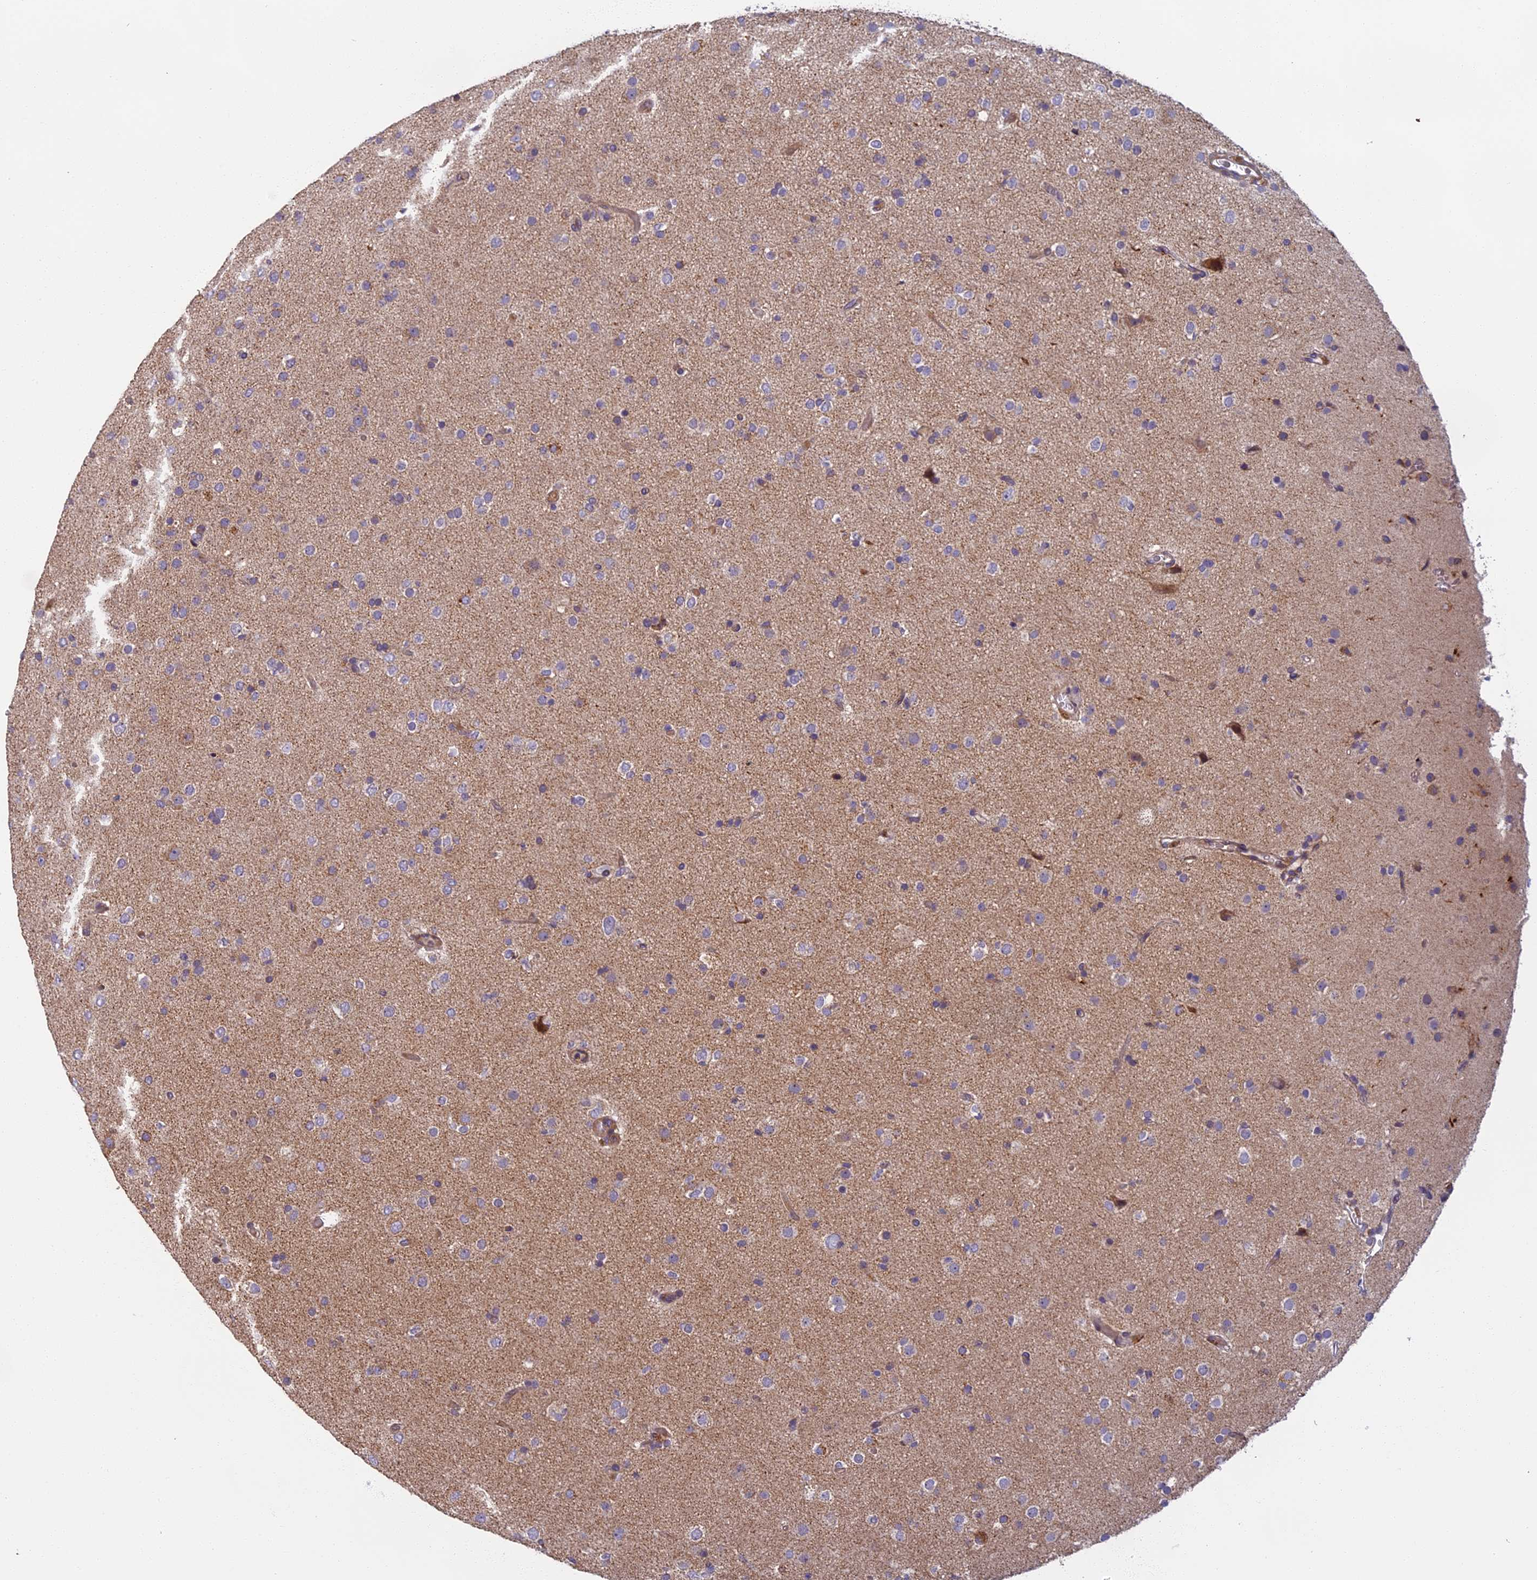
{"staining": {"intensity": "moderate", "quantity": "<25%", "location": "cytoplasmic/membranous"}, "tissue": "glioma", "cell_type": "Tumor cells", "image_type": "cancer", "snomed": [{"axis": "morphology", "description": "Glioma, malignant, Low grade"}, {"axis": "topography", "description": "Brain"}], "caption": "Glioma stained for a protein shows moderate cytoplasmic/membranous positivity in tumor cells.", "gene": "EDAR", "patient": {"sex": "male", "age": 65}}